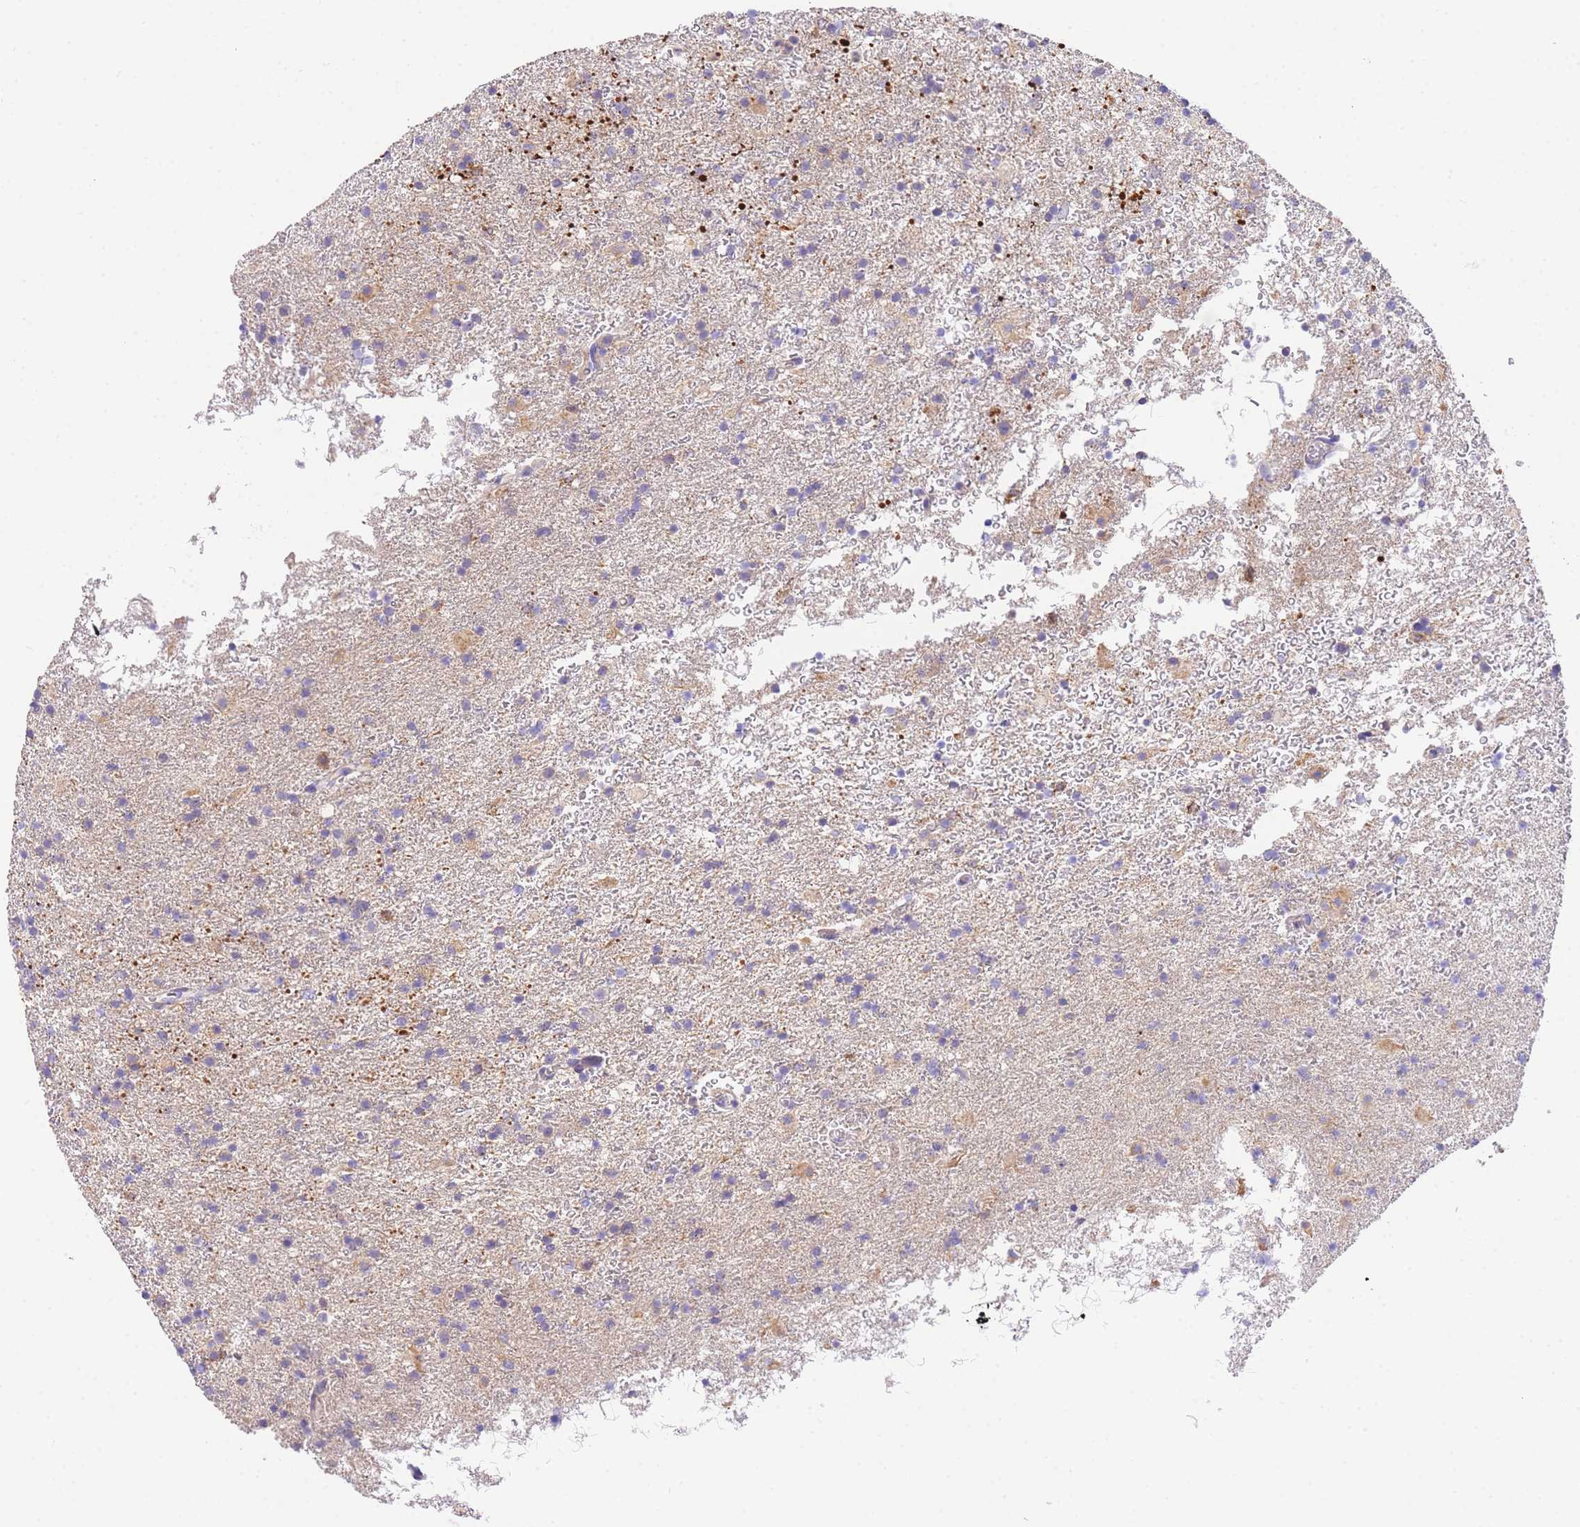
{"staining": {"intensity": "negative", "quantity": "none", "location": "none"}, "tissue": "glioma", "cell_type": "Tumor cells", "image_type": "cancer", "snomed": [{"axis": "morphology", "description": "Glioma, malignant, Low grade"}, {"axis": "topography", "description": "Brain"}], "caption": "Photomicrograph shows no significant protein positivity in tumor cells of glioma. (DAB immunohistochemistry (IHC) with hematoxylin counter stain).", "gene": "EPN2", "patient": {"sex": "male", "age": 65}}